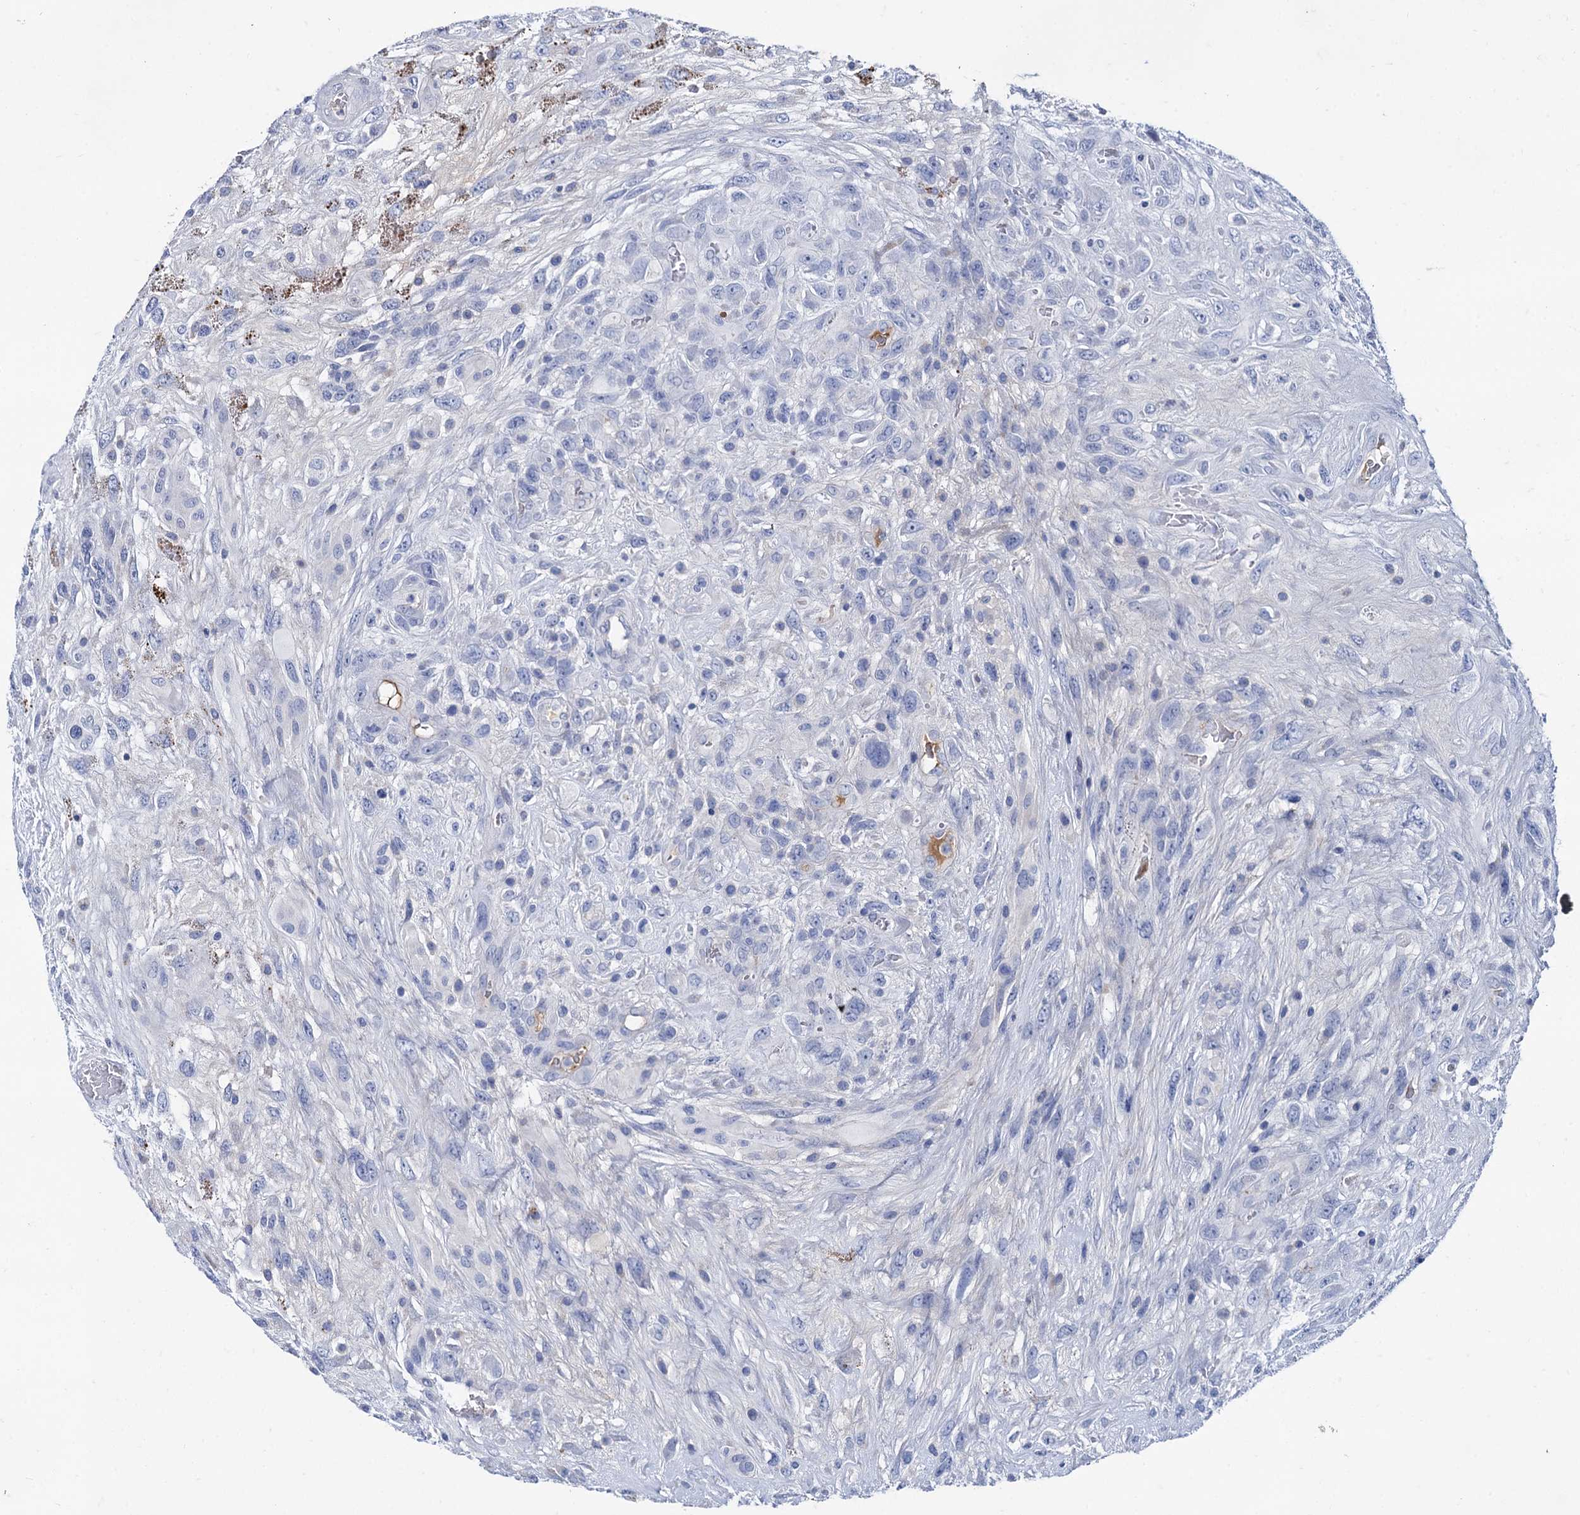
{"staining": {"intensity": "negative", "quantity": "none", "location": "none"}, "tissue": "glioma", "cell_type": "Tumor cells", "image_type": "cancer", "snomed": [{"axis": "morphology", "description": "Glioma, malignant, High grade"}, {"axis": "topography", "description": "Brain"}], "caption": "Human glioma stained for a protein using IHC reveals no expression in tumor cells.", "gene": "TMEM72", "patient": {"sex": "male", "age": 61}}